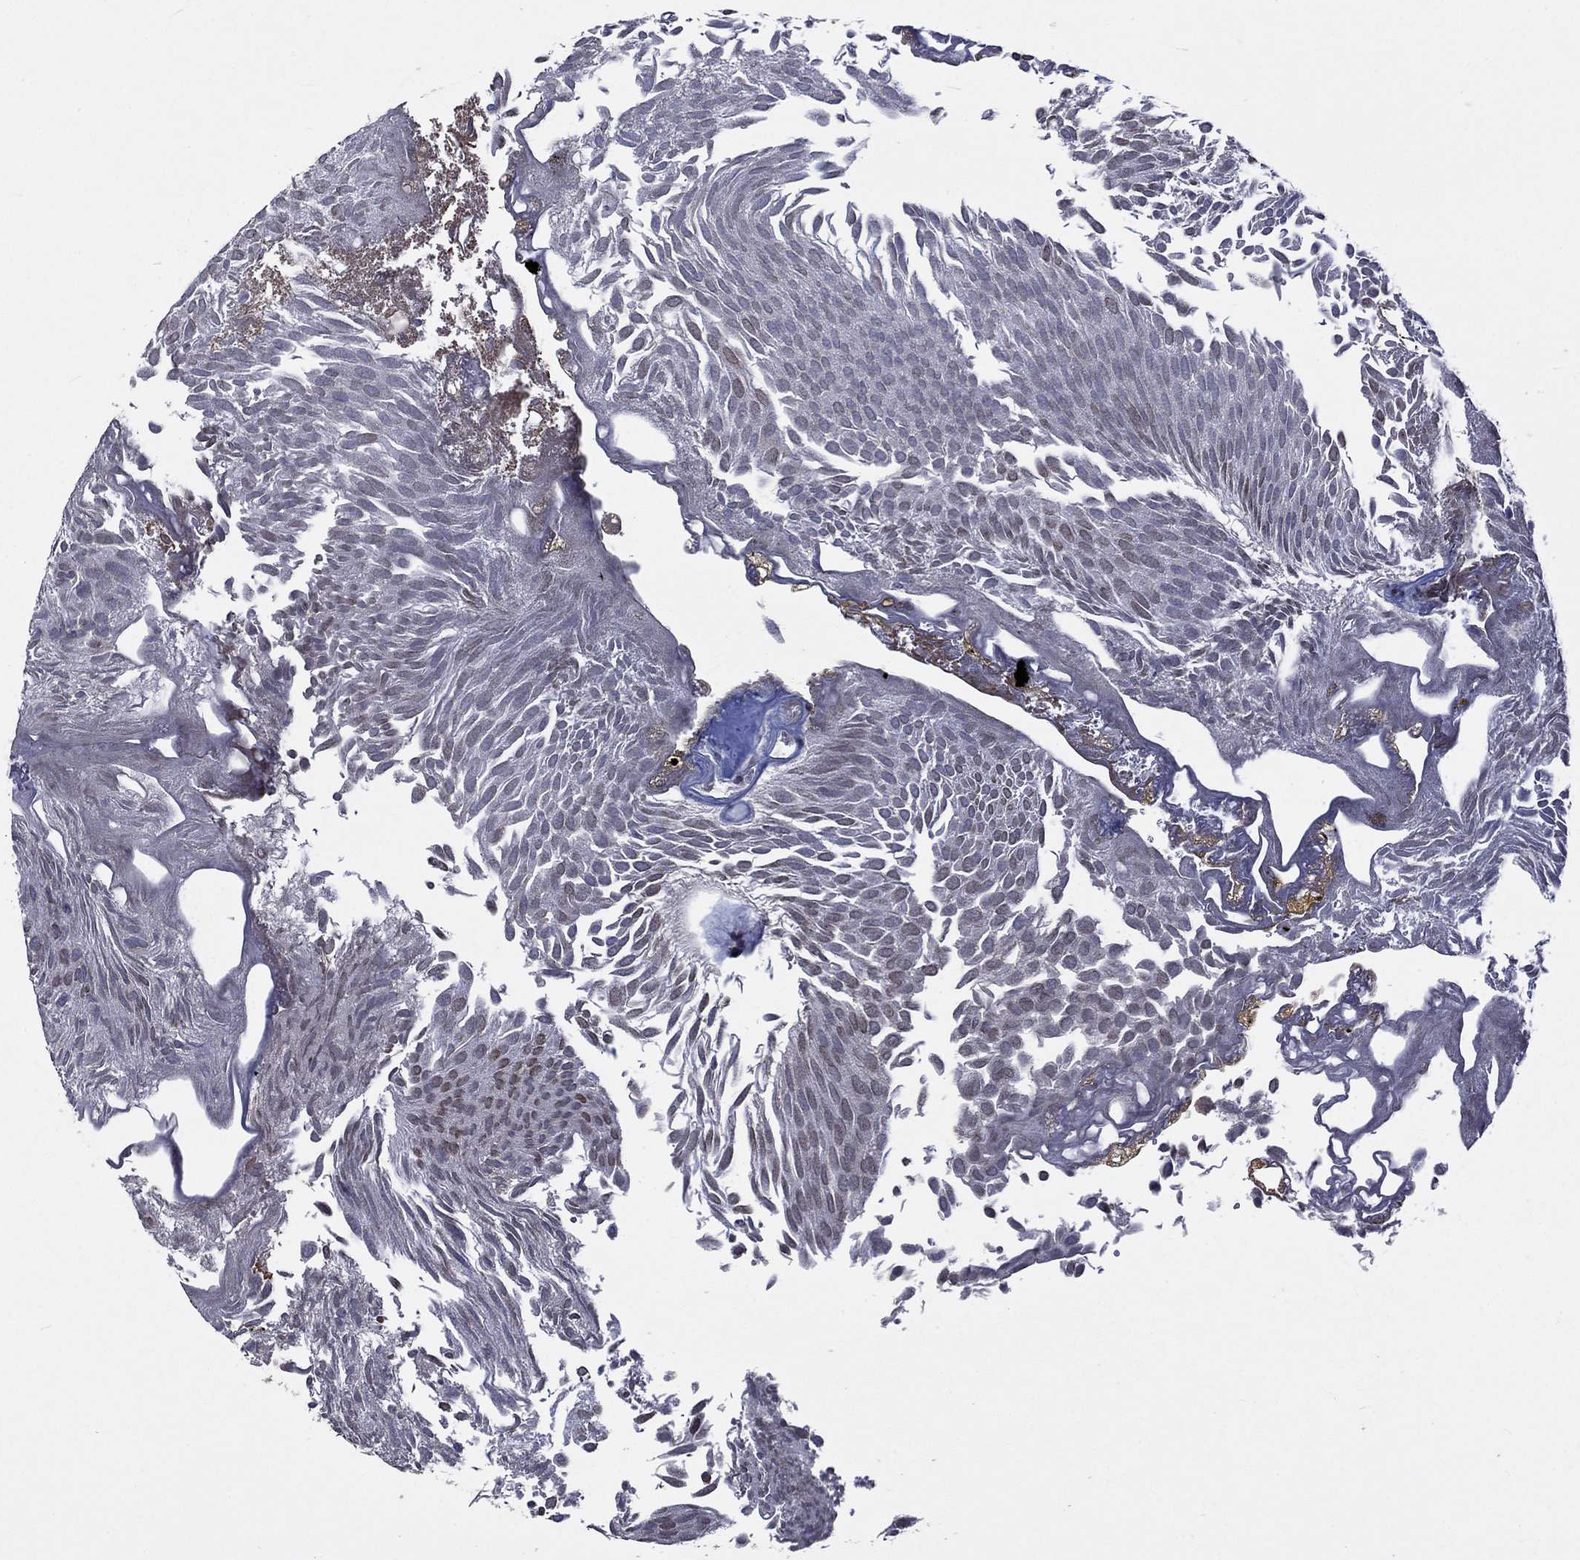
{"staining": {"intensity": "weak", "quantity": "<25%", "location": "nuclear"}, "tissue": "urothelial cancer", "cell_type": "Tumor cells", "image_type": "cancer", "snomed": [{"axis": "morphology", "description": "Urothelial carcinoma, Low grade"}, {"axis": "topography", "description": "Urinary bladder"}], "caption": "Immunohistochemical staining of human urothelial carcinoma (low-grade) displays no significant expression in tumor cells.", "gene": "CETN3", "patient": {"sex": "male", "age": 52}}